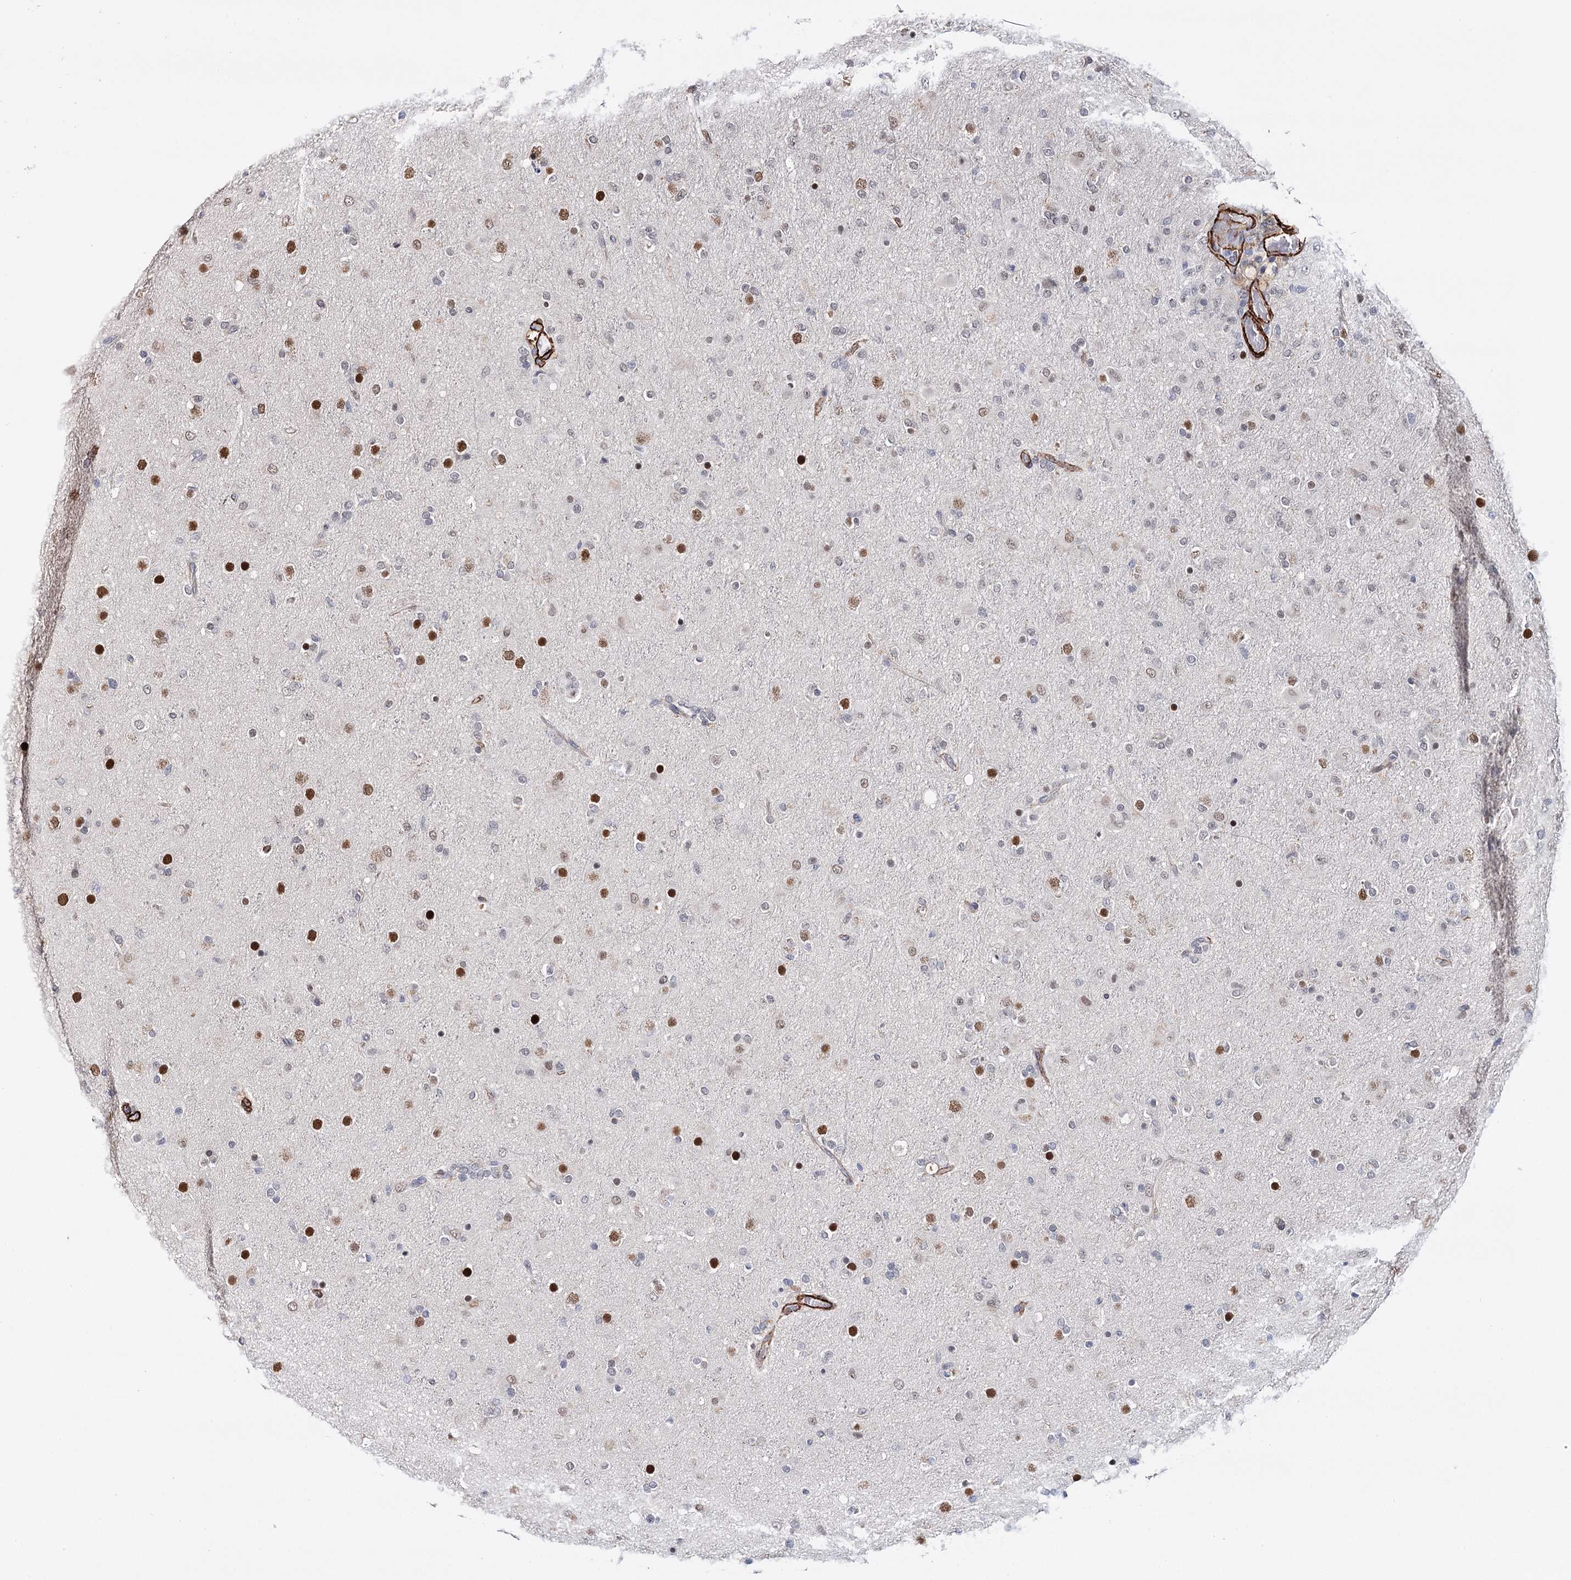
{"staining": {"intensity": "moderate", "quantity": ">75%", "location": "nuclear"}, "tissue": "glioma", "cell_type": "Tumor cells", "image_type": "cancer", "snomed": [{"axis": "morphology", "description": "Glioma, malignant, Low grade"}, {"axis": "topography", "description": "Brain"}], "caption": "Protein expression analysis of human malignant glioma (low-grade) reveals moderate nuclear expression in approximately >75% of tumor cells.", "gene": "CFAP46", "patient": {"sex": "male", "age": 65}}